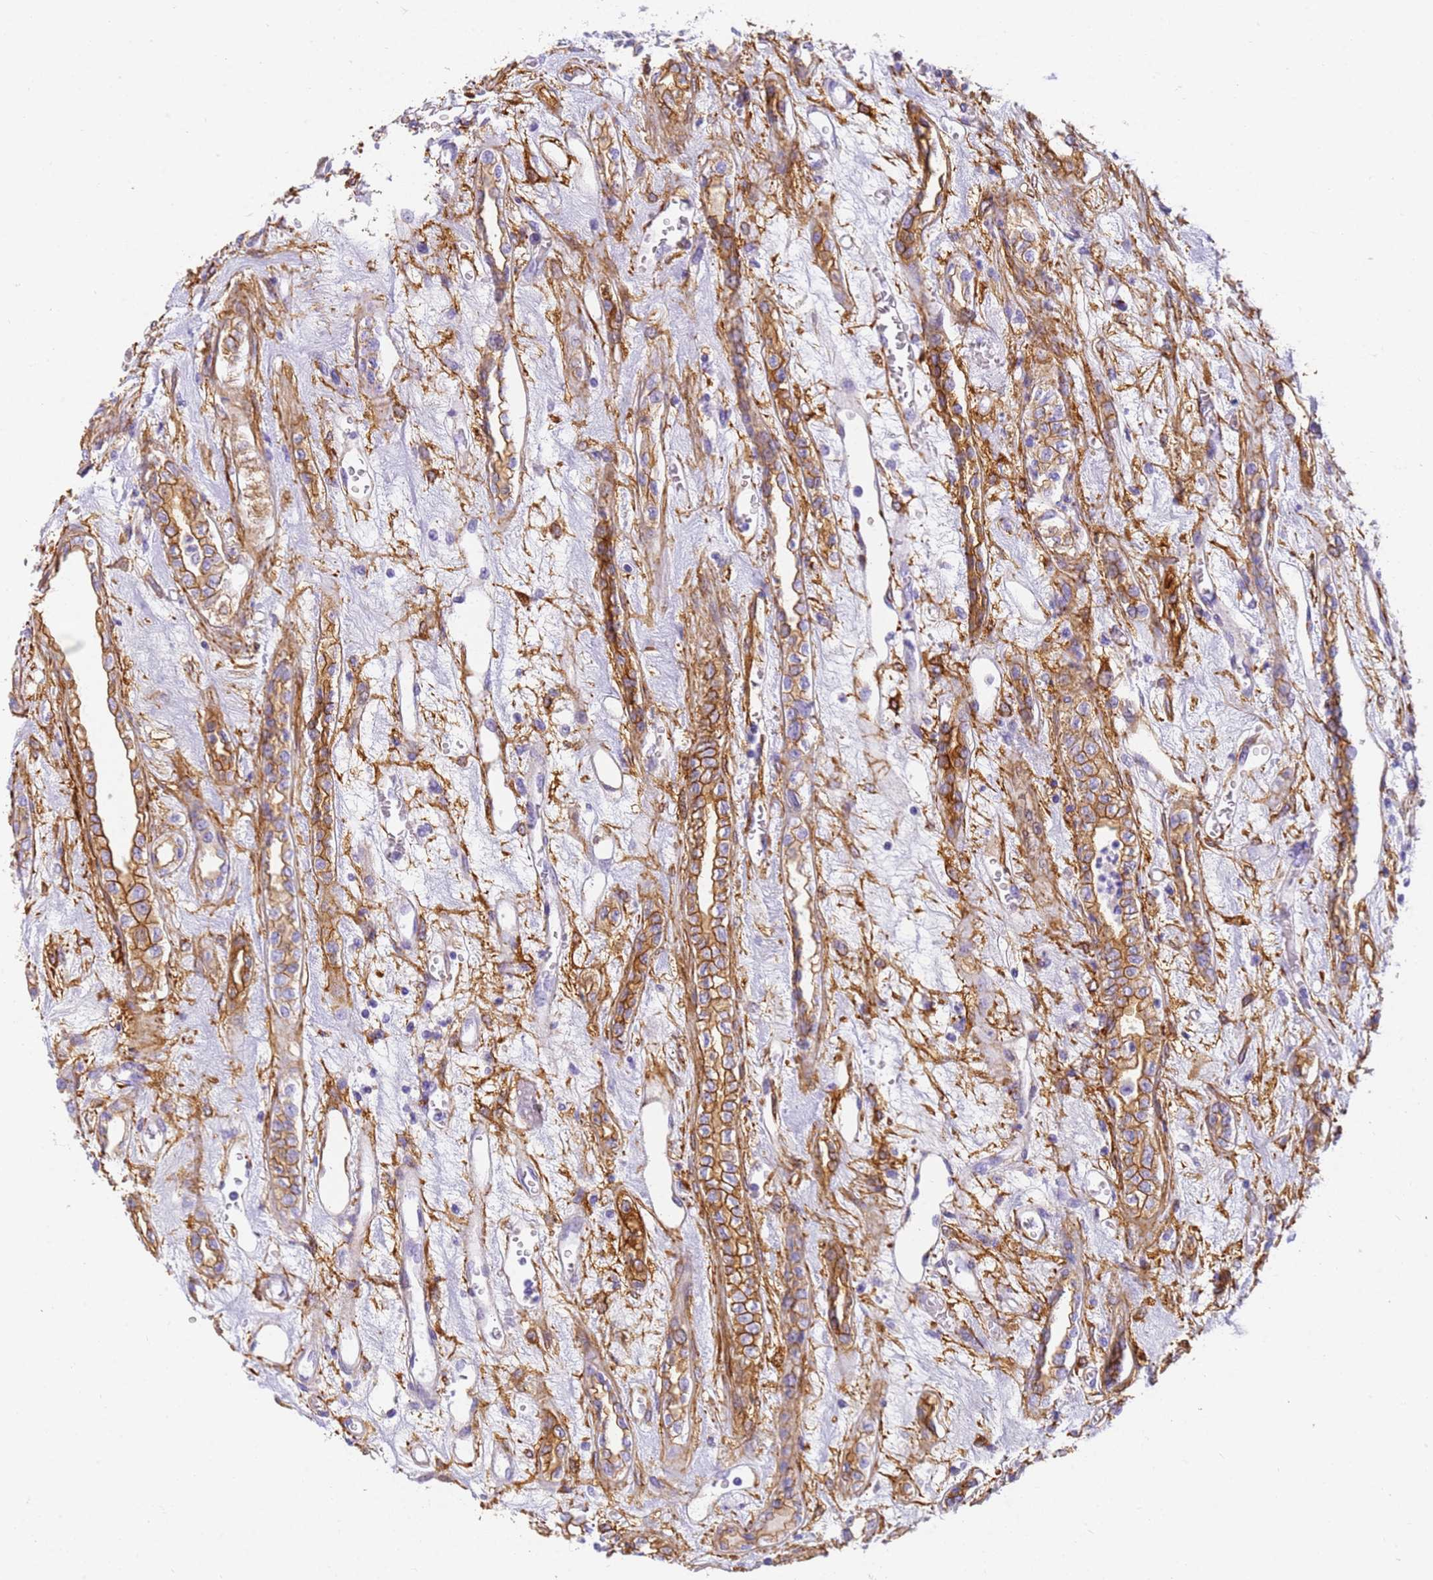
{"staining": {"intensity": "moderate", "quantity": ">75%", "location": "cytoplasmic/membranous"}, "tissue": "renal cancer", "cell_type": "Tumor cells", "image_type": "cancer", "snomed": [{"axis": "morphology", "description": "Adenocarcinoma, NOS"}, {"axis": "topography", "description": "Kidney"}], "caption": "Renal cancer (adenocarcinoma) stained with a brown dye exhibits moderate cytoplasmic/membranous positive expression in about >75% of tumor cells.", "gene": "MVB12A", "patient": {"sex": "female", "age": 54}}